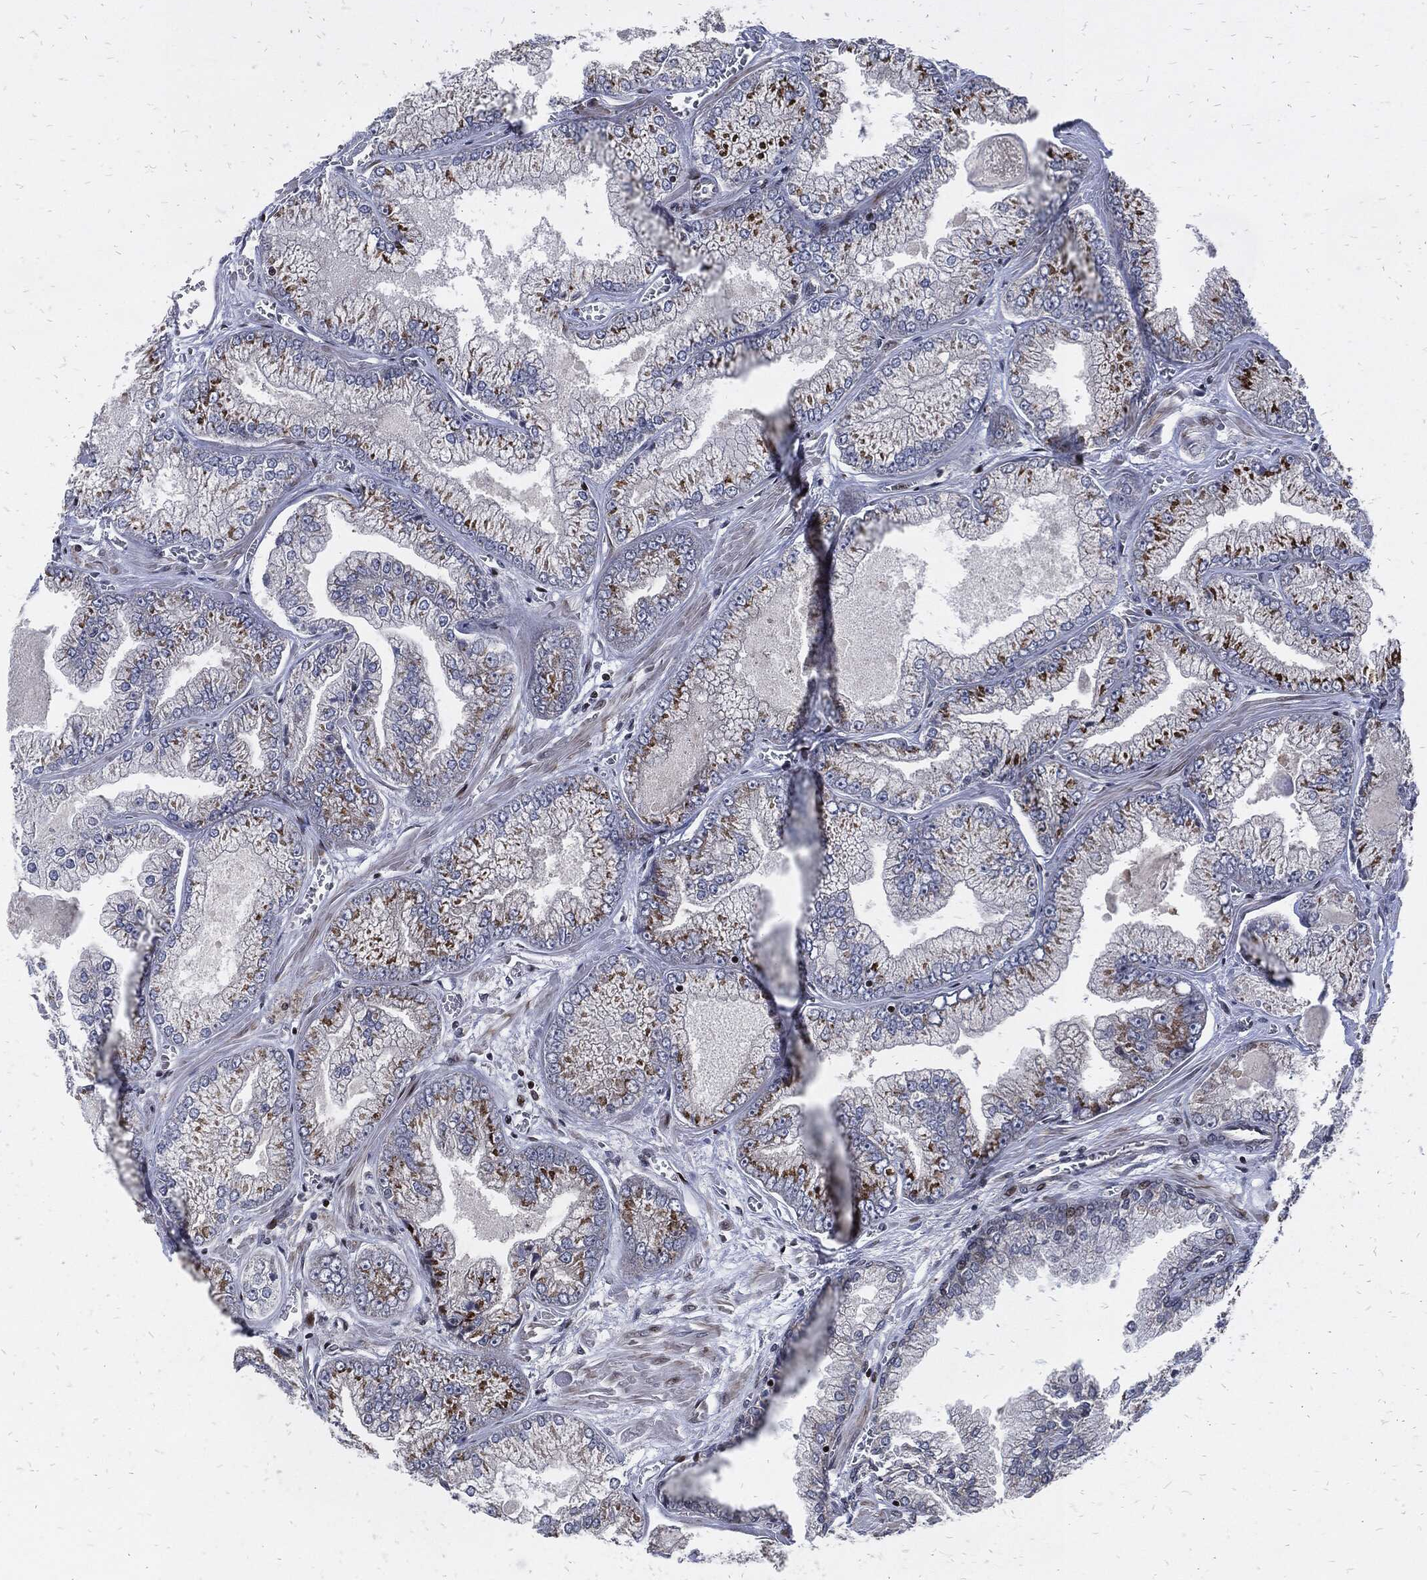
{"staining": {"intensity": "strong", "quantity": "25%-75%", "location": "cytoplasmic/membranous"}, "tissue": "prostate cancer", "cell_type": "Tumor cells", "image_type": "cancer", "snomed": [{"axis": "morphology", "description": "Adenocarcinoma, Low grade"}, {"axis": "topography", "description": "Prostate"}], "caption": "A high amount of strong cytoplasmic/membranous staining is identified in about 25%-75% of tumor cells in prostate cancer (low-grade adenocarcinoma) tissue. (DAB (3,3'-diaminobenzidine) IHC with brightfield microscopy, high magnification).", "gene": "ZNF775", "patient": {"sex": "male", "age": 57}}